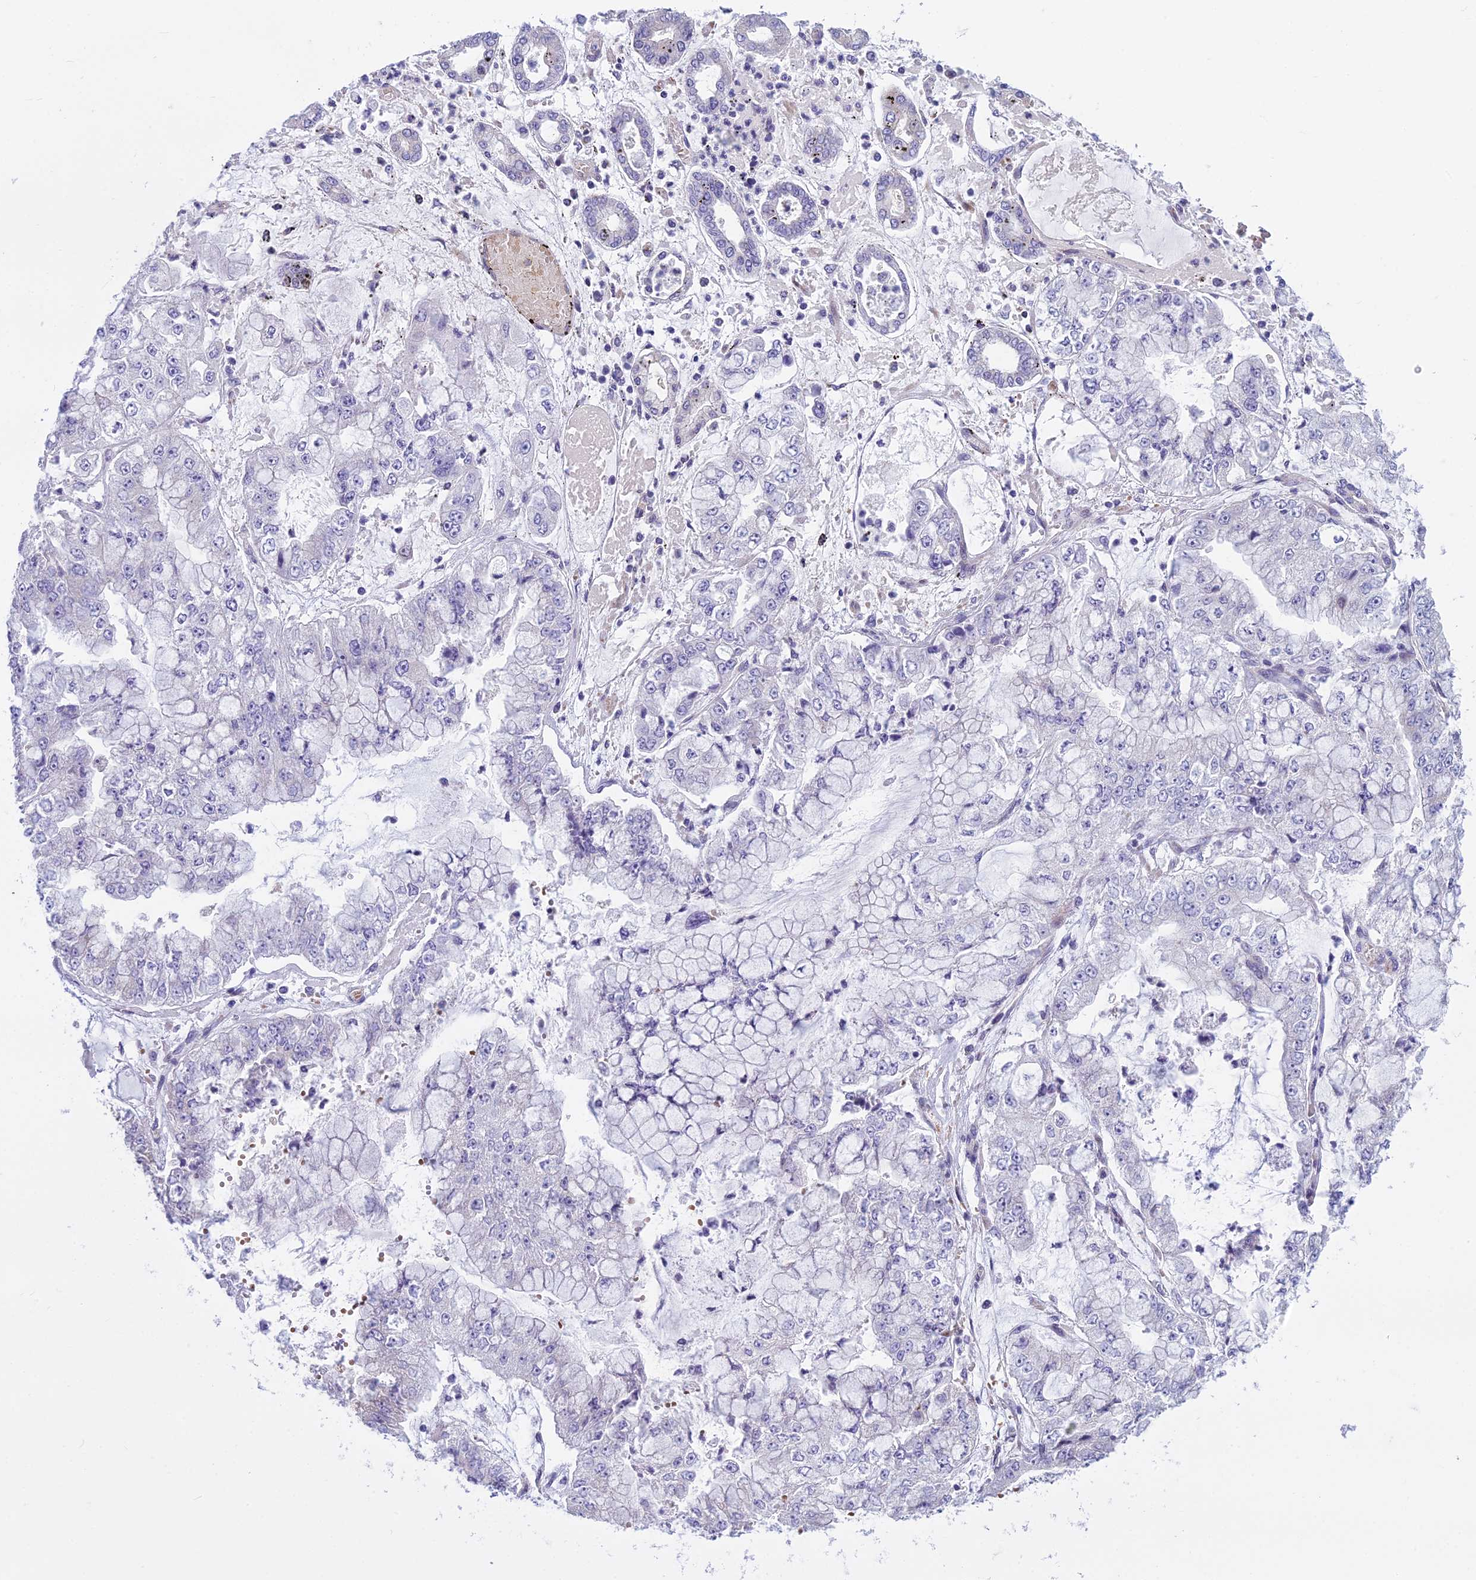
{"staining": {"intensity": "negative", "quantity": "none", "location": "none"}, "tissue": "stomach cancer", "cell_type": "Tumor cells", "image_type": "cancer", "snomed": [{"axis": "morphology", "description": "Adenocarcinoma, NOS"}, {"axis": "topography", "description": "Stomach"}], "caption": "Tumor cells show no significant protein expression in adenocarcinoma (stomach).", "gene": "PCDHB14", "patient": {"sex": "male", "age": 76}}